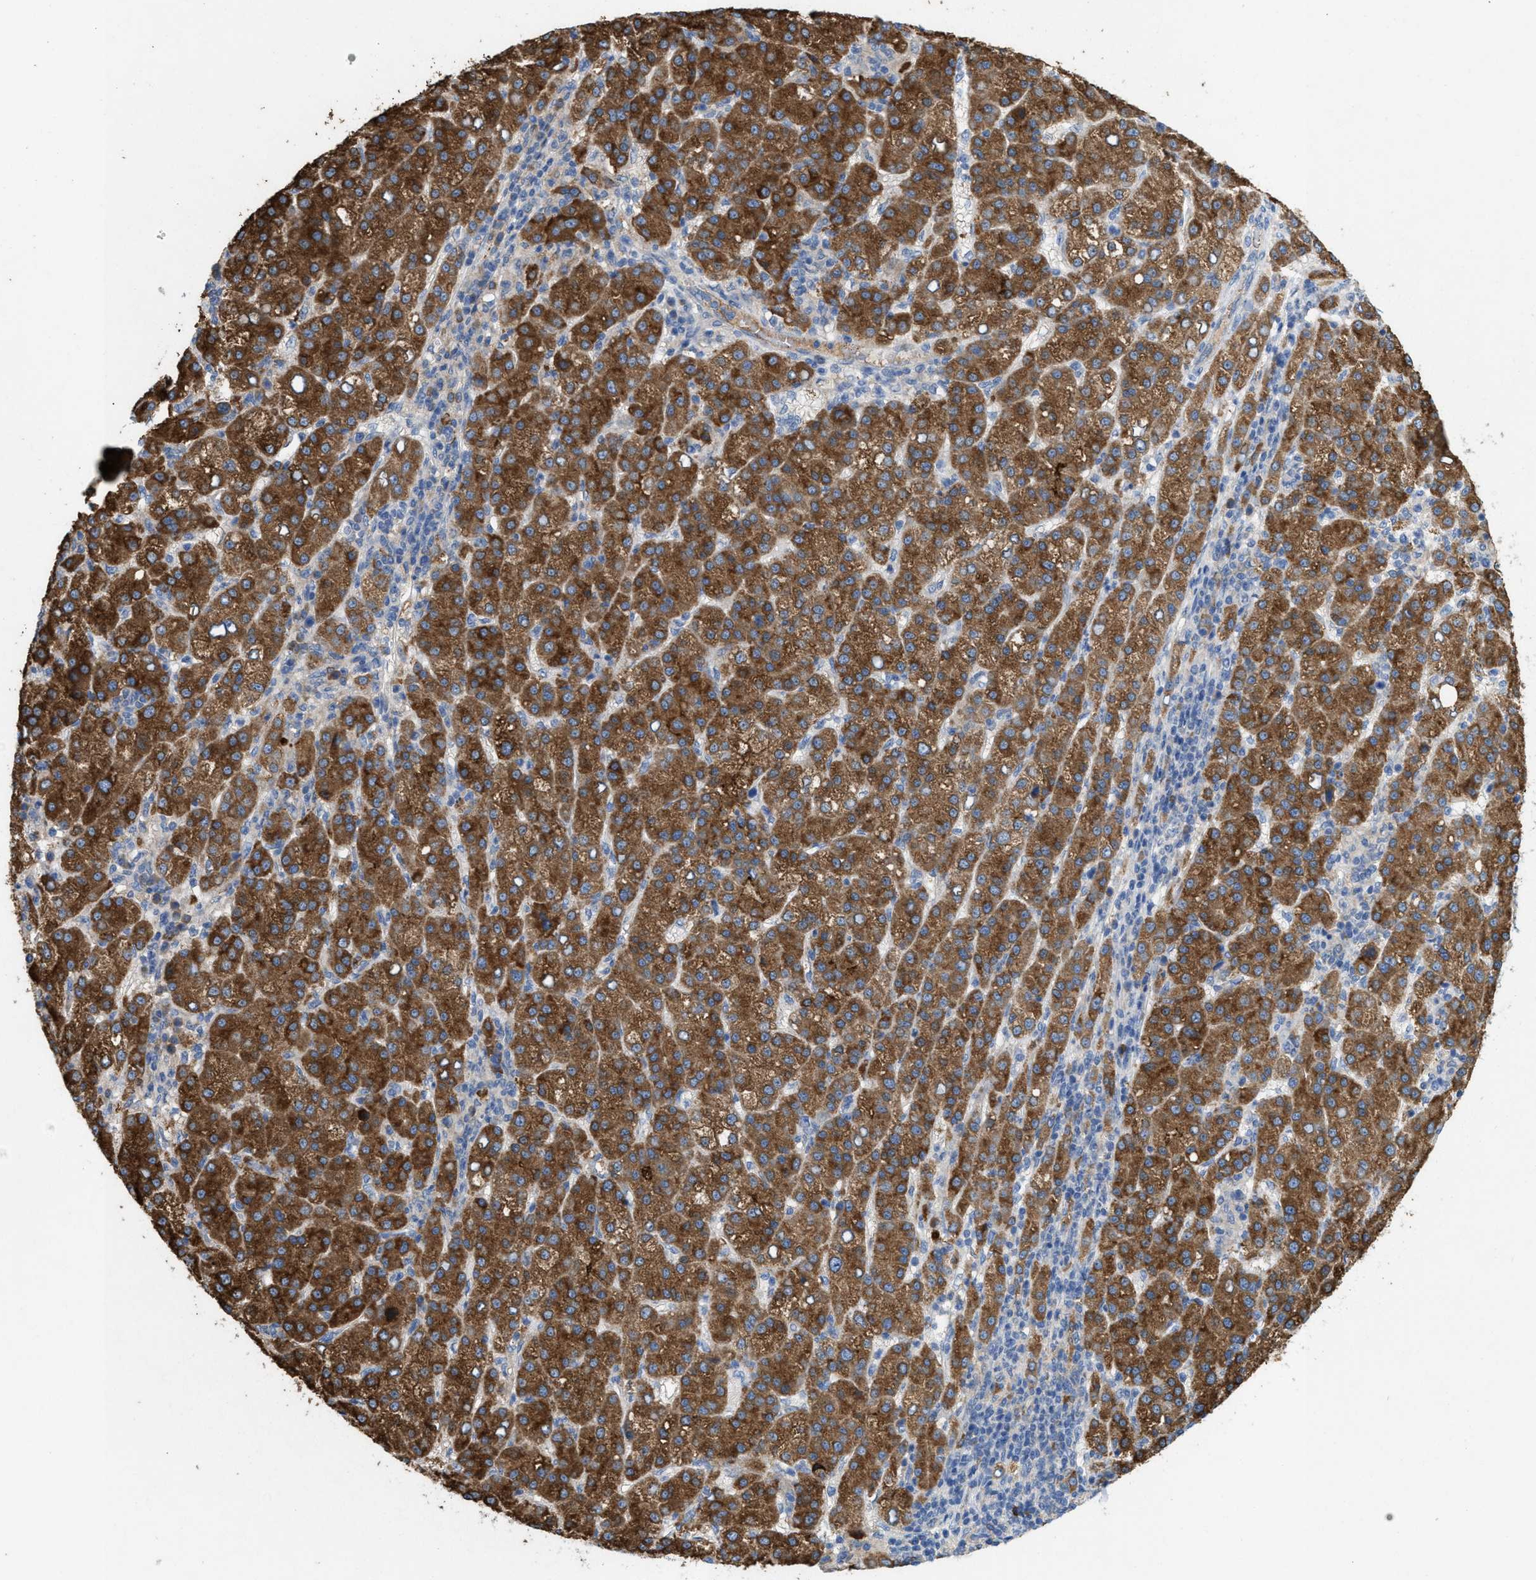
{"staining": {"intensity": "strong", "quantity": ">75%", "location": "cytoplasmic/membranous"}, "tissue": "liver cancer", "cell_type": "Tumor cells", "image_type": "cancer", "snomed": [{"axis": "morphology", "description": "Carcinoma, Hepatocellular, NOS"}, {"axis": "topography", "description": "Liver"}], "caption": "An image of human hepatocellular carcinoma (liver) stained for a protein exhibits strong cytoplasmic/membranous brown staining in tumor cells. The staining is performed using DAB (3,3'-diaminobenzidine) brown chromogen to label protein expression. The nuclei are counter-stained blue using hematoxylin.", "gene": "DYNC2I1", "patient": {"sex": "female", "age": 58}}